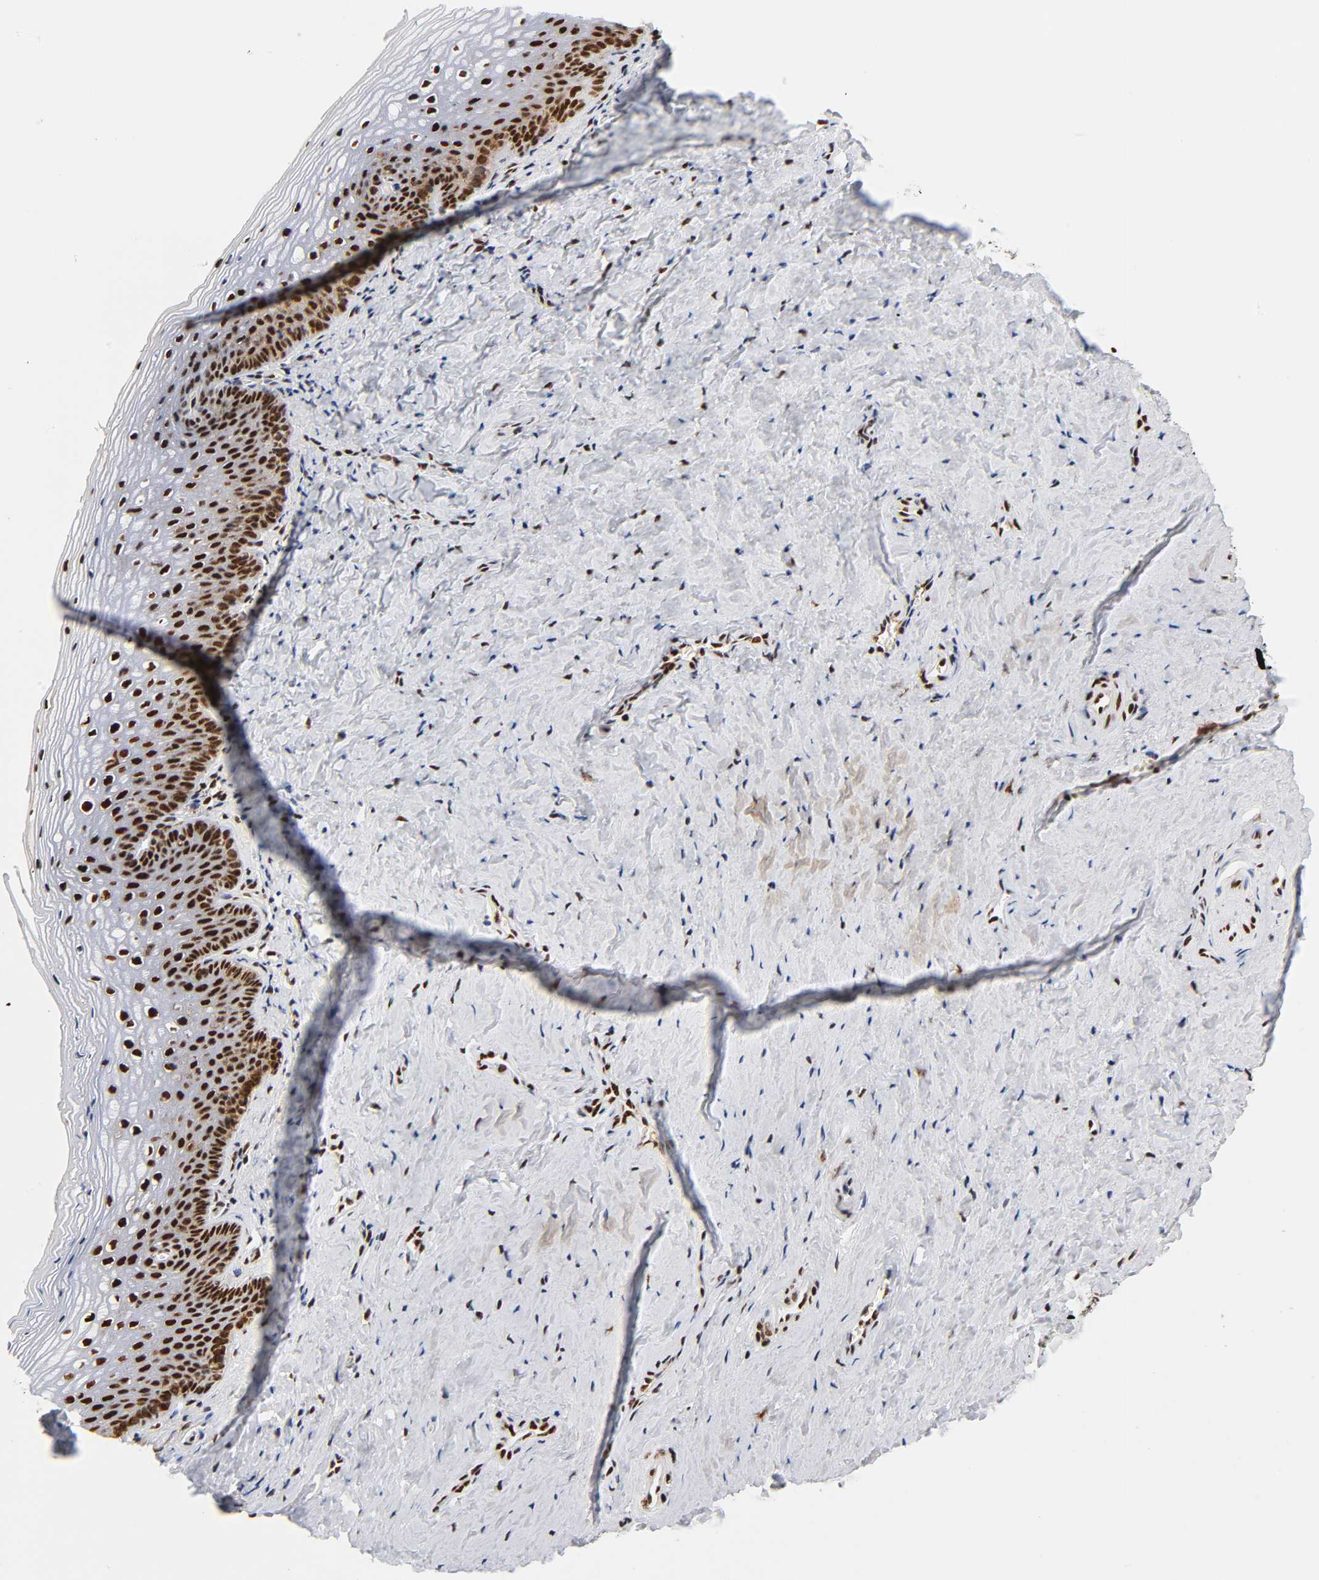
{"staining": {"intensity": "strong", "quantity": ">75%", "location": "nuclear"}, "tissue": "vagina", "cell_type": "Squamous epithelial cells", "image_type": "normal", "snomed": [{"axis": "morphology", "description": "Normal tissue, NOS"}, {"axis": "topography", "description": "Vagina"}], "caption": "Immunohistochemistry (DAB) staining of benign vagina exhibits strong nuclear protein positivity in about >75% of squamous epithelial cells.", "gene": "XRCC6", "patient": {"sex": "female", "age": 46}}